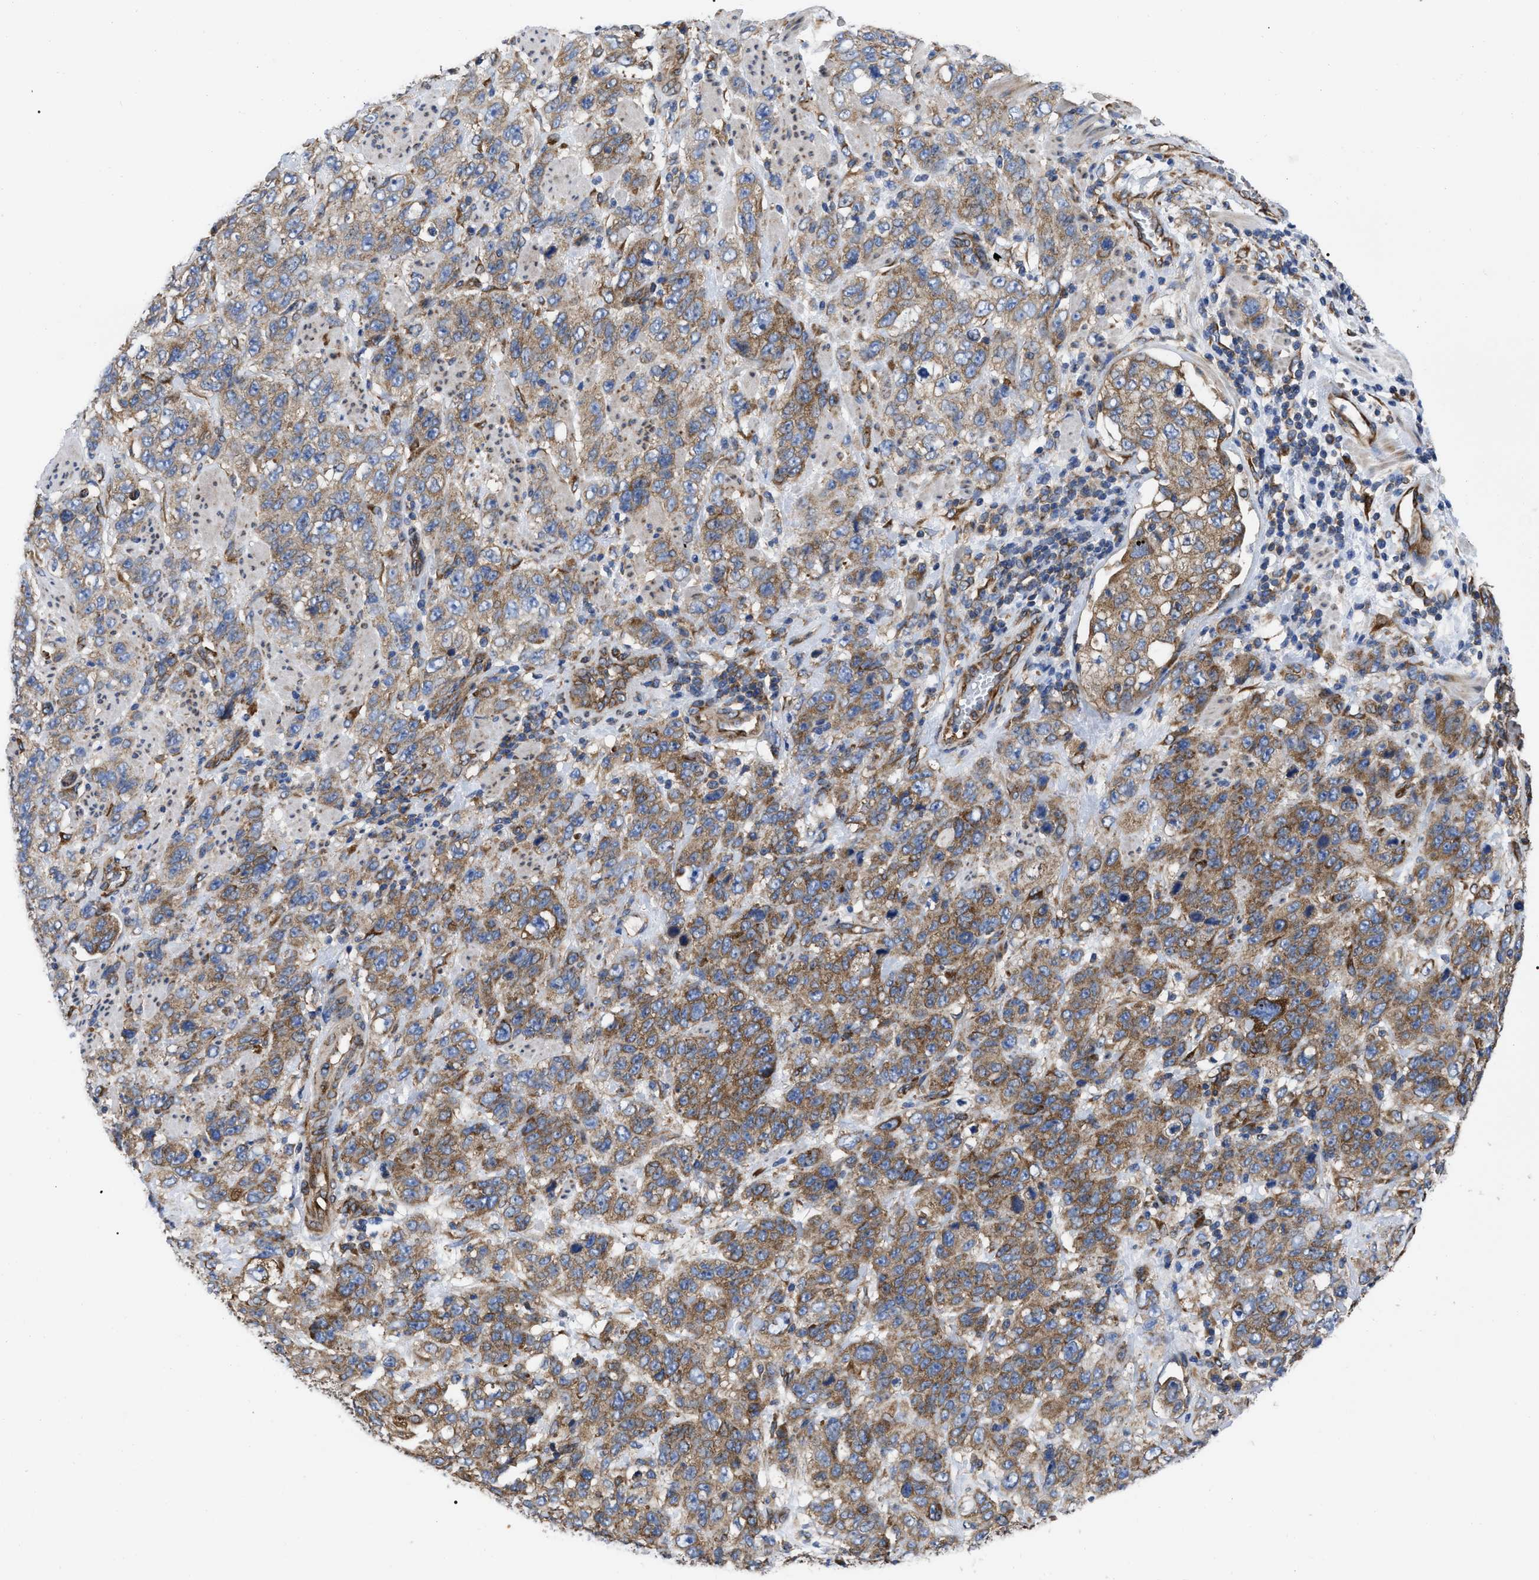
{"staining": {"intensity": "moderate", "quantity": ">75%", "location": "cytoplasmic/membranous"}, "tissue": "stomach cancer", "cell_type": "Tumor cells", "image_type": "cancer", "snomed": [{"axis": "morphology", "description": "Adenocarcinoma, NOS"}, {"axis": "topography", "description": "Stomach"}], "caption": "The immunohistochemical stain labels moderate cytoplasmic/membranous positivity in tumor cells of stomach cancer tissue. (brown staining indicates protein expression, while blue staining denotes nuclei).", "gene": "FAM120A", "patient": {"sex": "male", "age": 48}}